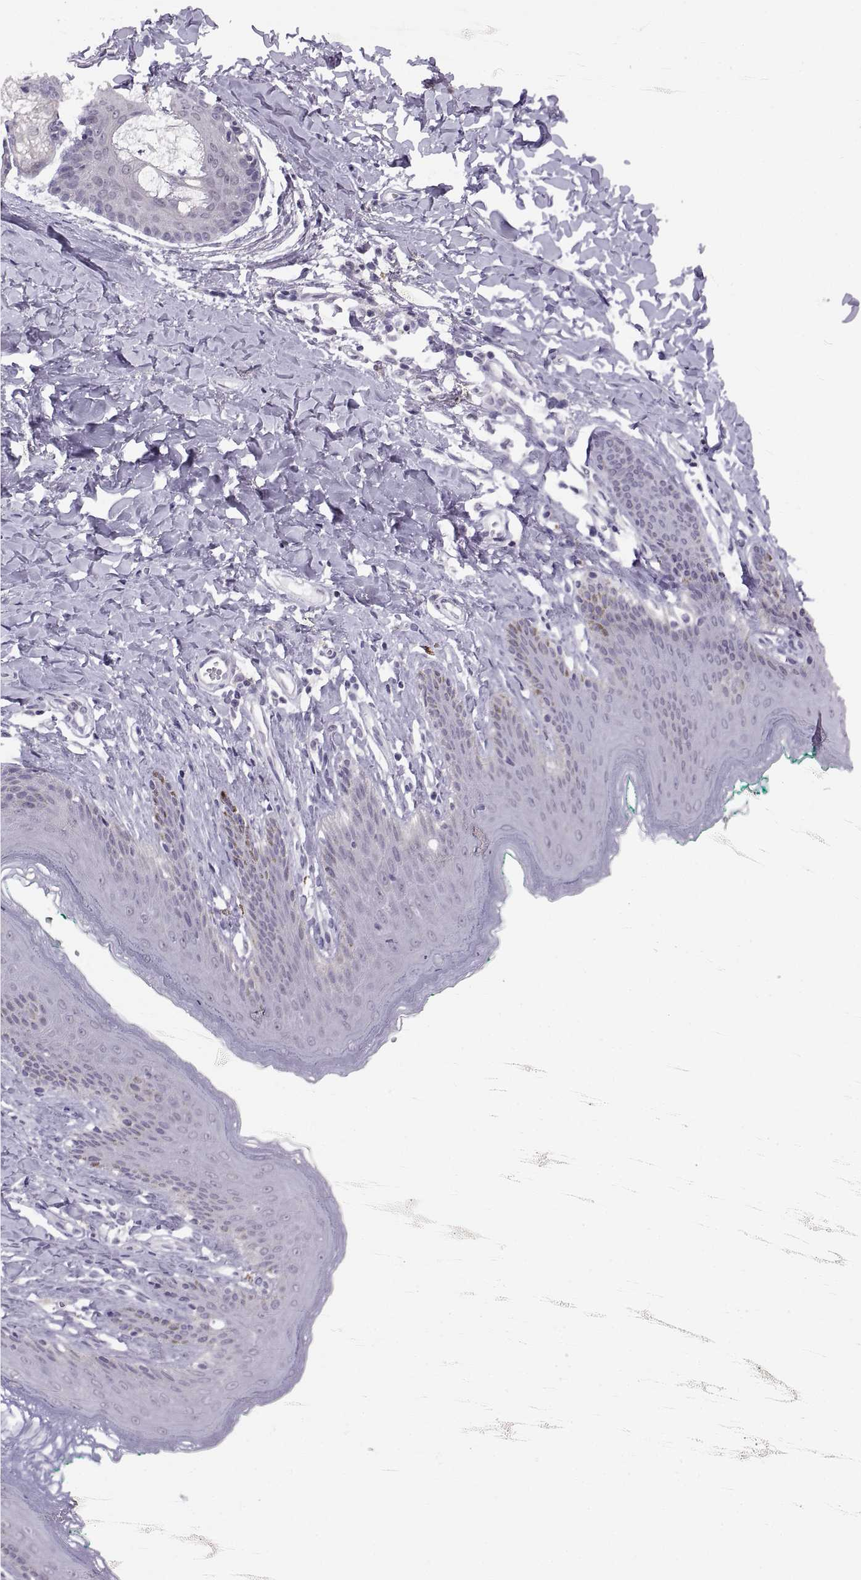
{"staining": {"intensity": "negative", "quantity": "none", "location": "none"}, "tissue": "skin", "cell_type": "Epidermal cells", "image_type": "normal", "snomed": [{"axis": "morphology", "description": "Normal tissue, NOS"}, {"axis": "topography", "description": "Vulva"}], "caption": "Histopathology image shows no protein expression in epidermal cells of unremarkable skin.", "gene": "ADH6", "patient": {"sex": "female", "age": 66}}